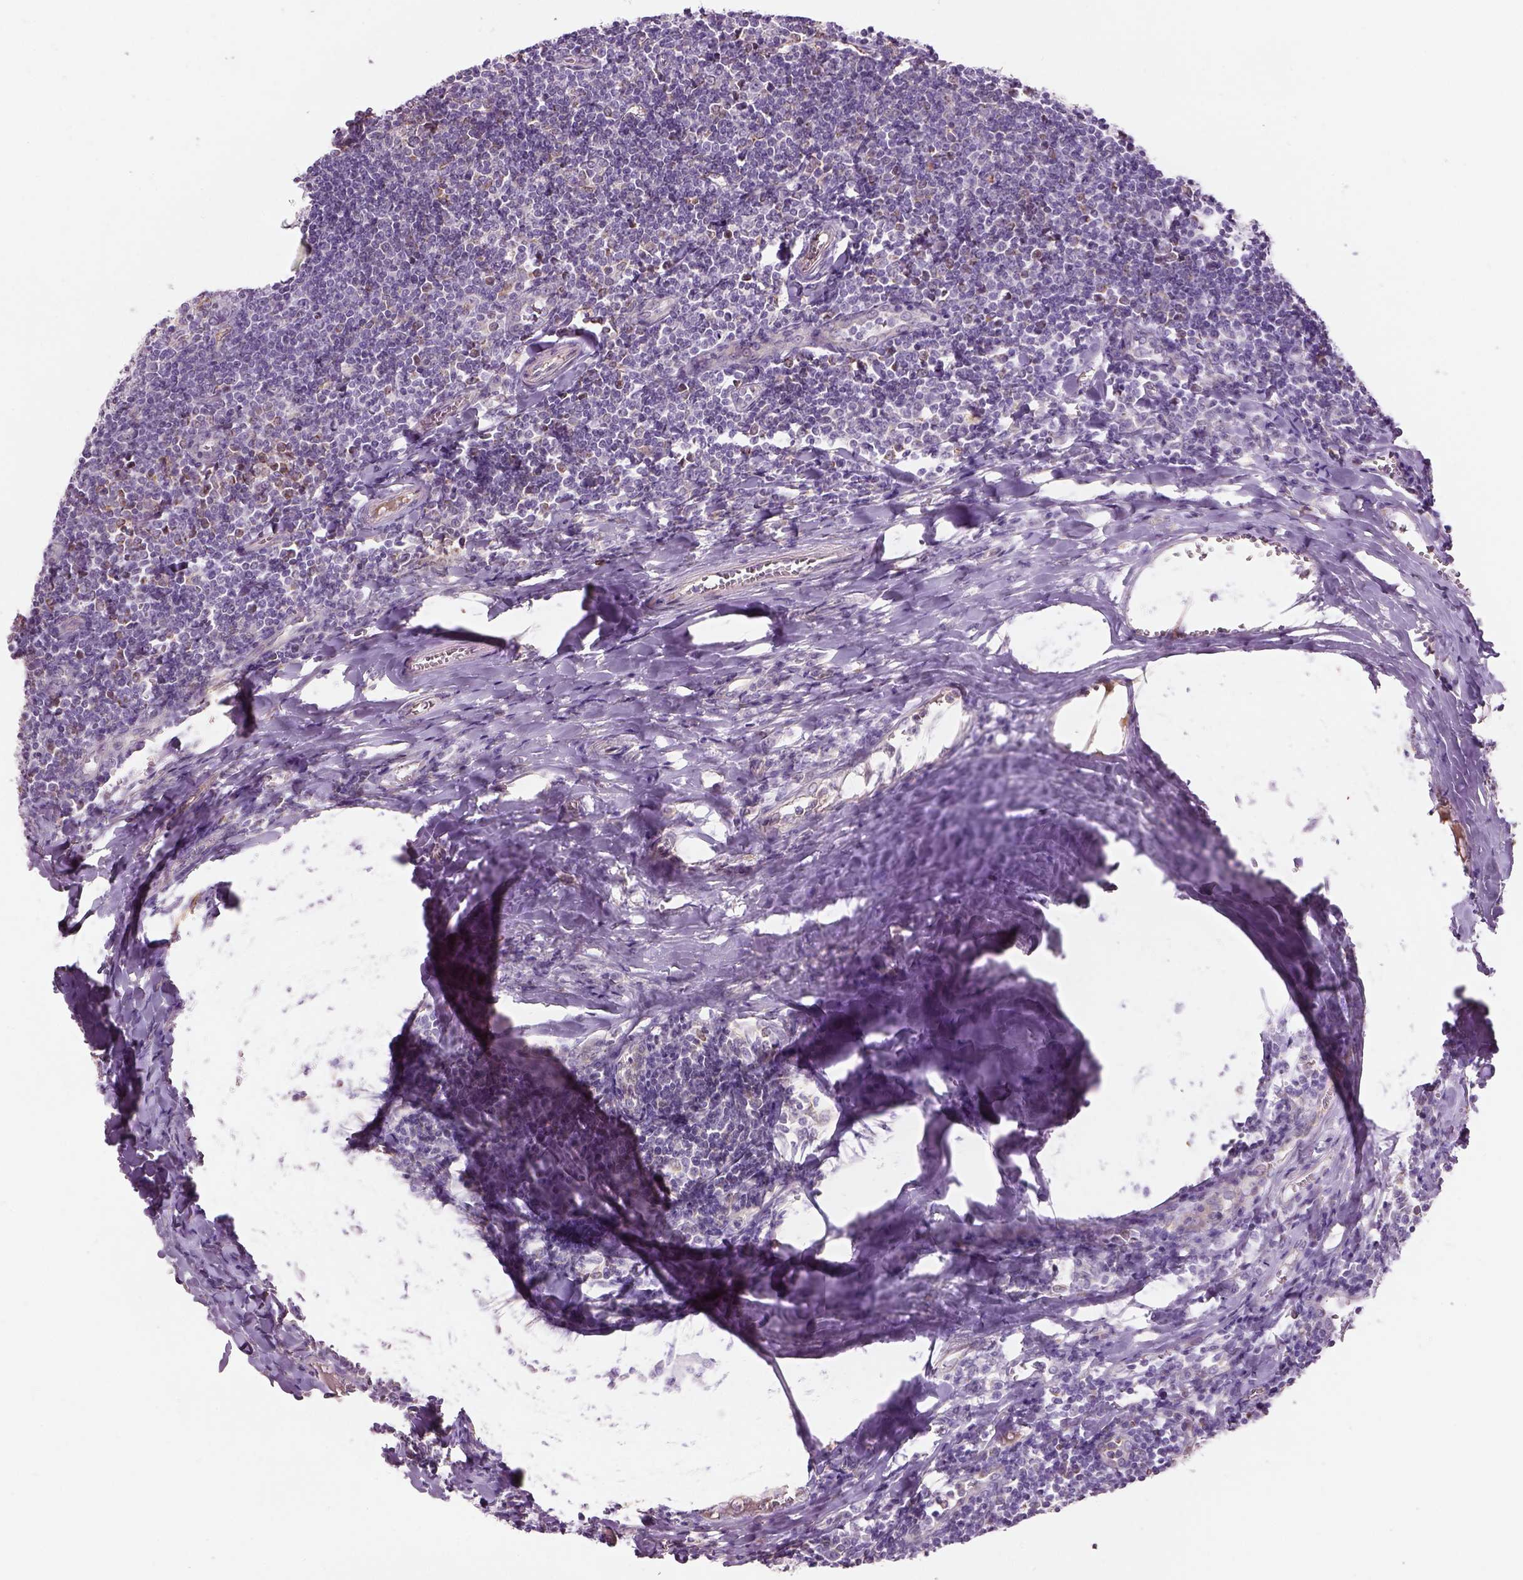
{"staining": {"intensity": "weak", "quantity": "<25%", "location": "cytoplasmic/membranous"}, "tissue": "tonsil", "cell_type": "Germinal center cells", "image_type": "normal", "snomed": [{"axis": "morphology", "description": "Normal tissue, NOS"}, {"axis": "topography", "description": "Tonsil"}], "caption": "An immunohistochemistry (IHC) histopathology image of normal tonsil is shown. There is no staining in germinal center cells of tonsil.", "gene": "IFT52", "patient": {"sex": "female", "age": 12}}